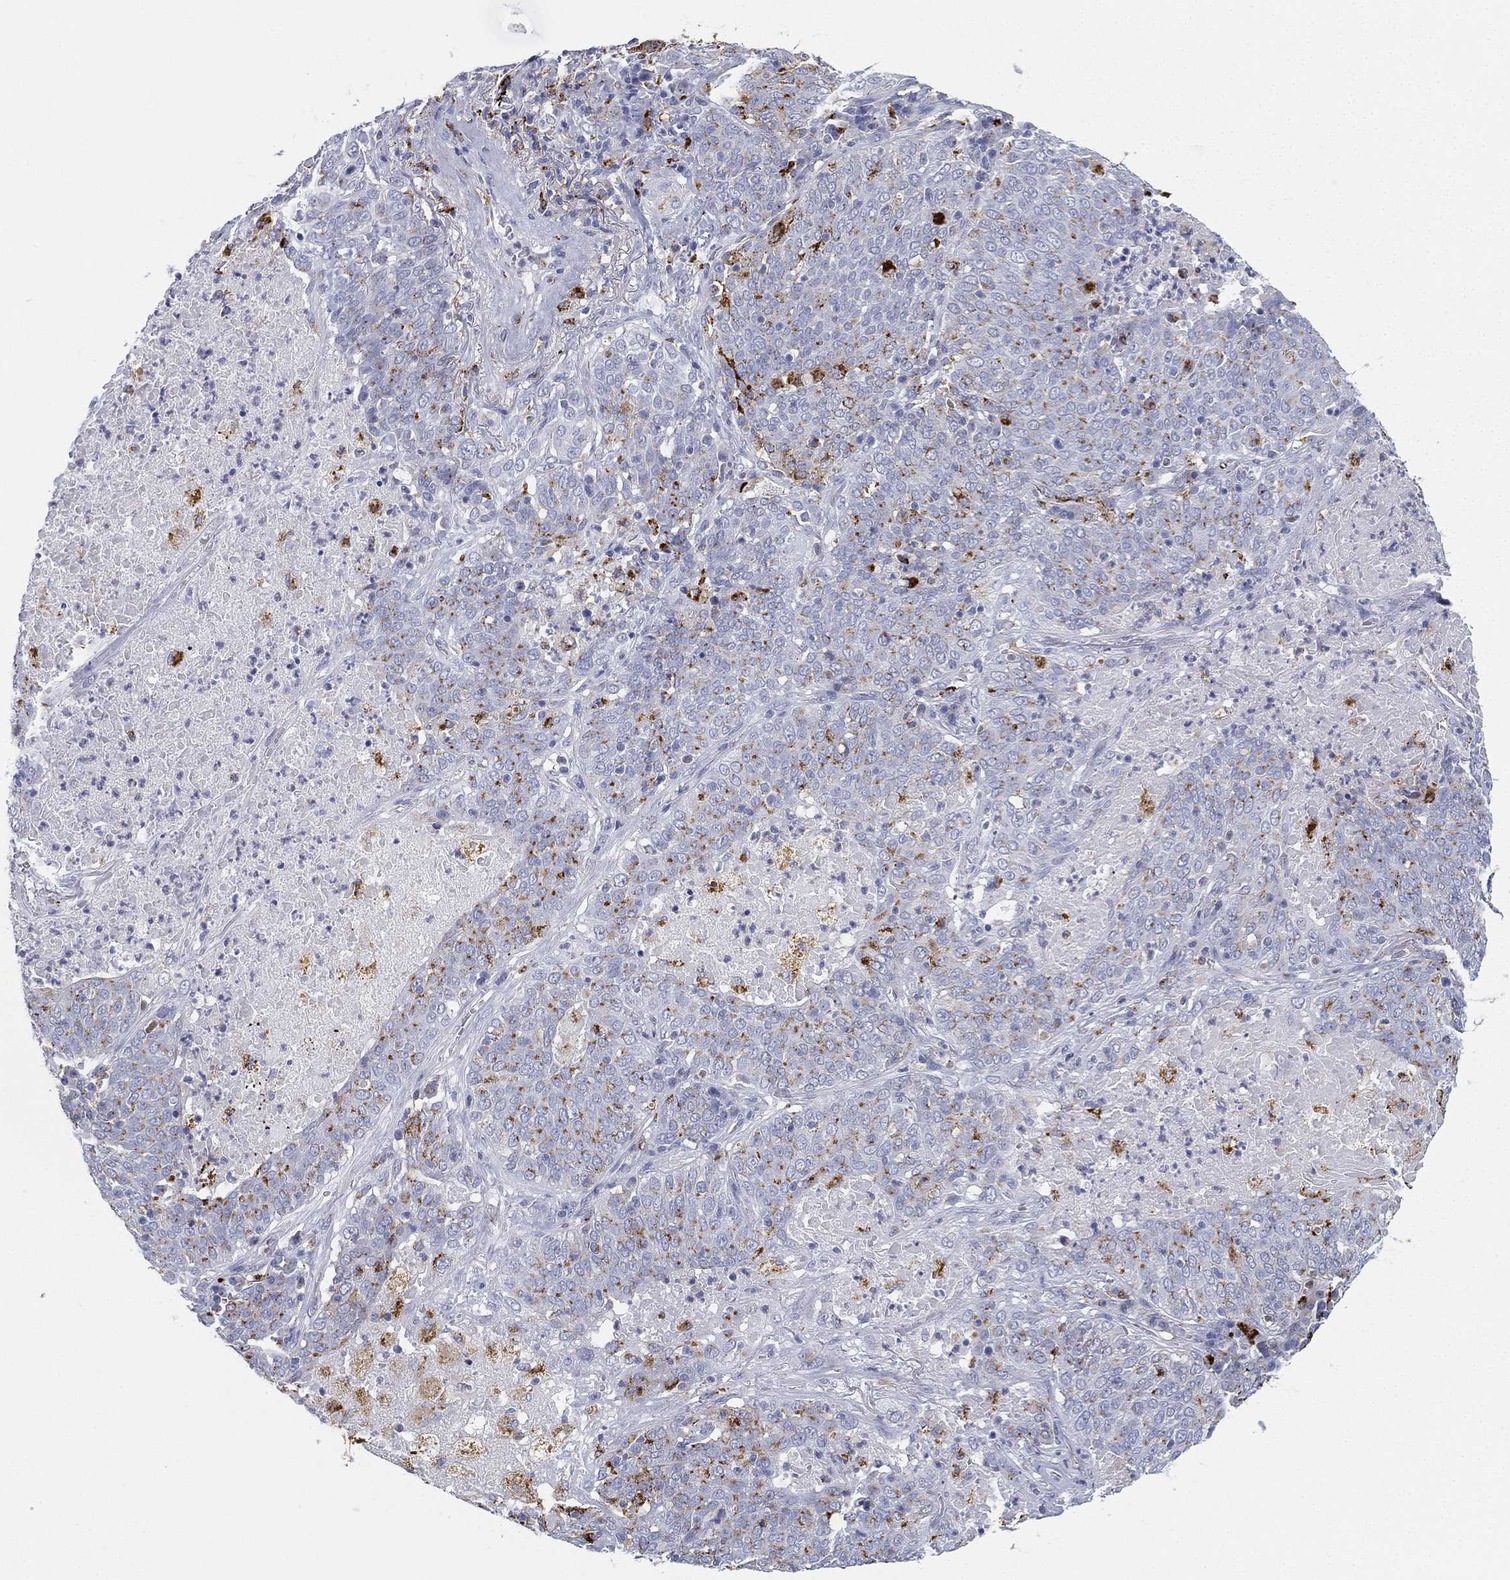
{"staining": {"intensity": "moderate", "quantity": "<25%", "location": "cytoplasmic/membranous"}, "tissue": "lung cancer", "cell_type": "Tumor cells", "image_type": "cancer", "snomed": [{"axis": "morphology", "description": "Squamous cell carcinoma, NOS"}, {"axis": "topography", "description": "Lung"}], "caption": "This is an image of immunohistochemistry staining of lung cancer, which shows moderate staining in the cytoplasmic/membranous of tumor cells.", "gene": "NPC2", "patient": {"sex": "male", "age": 82}}